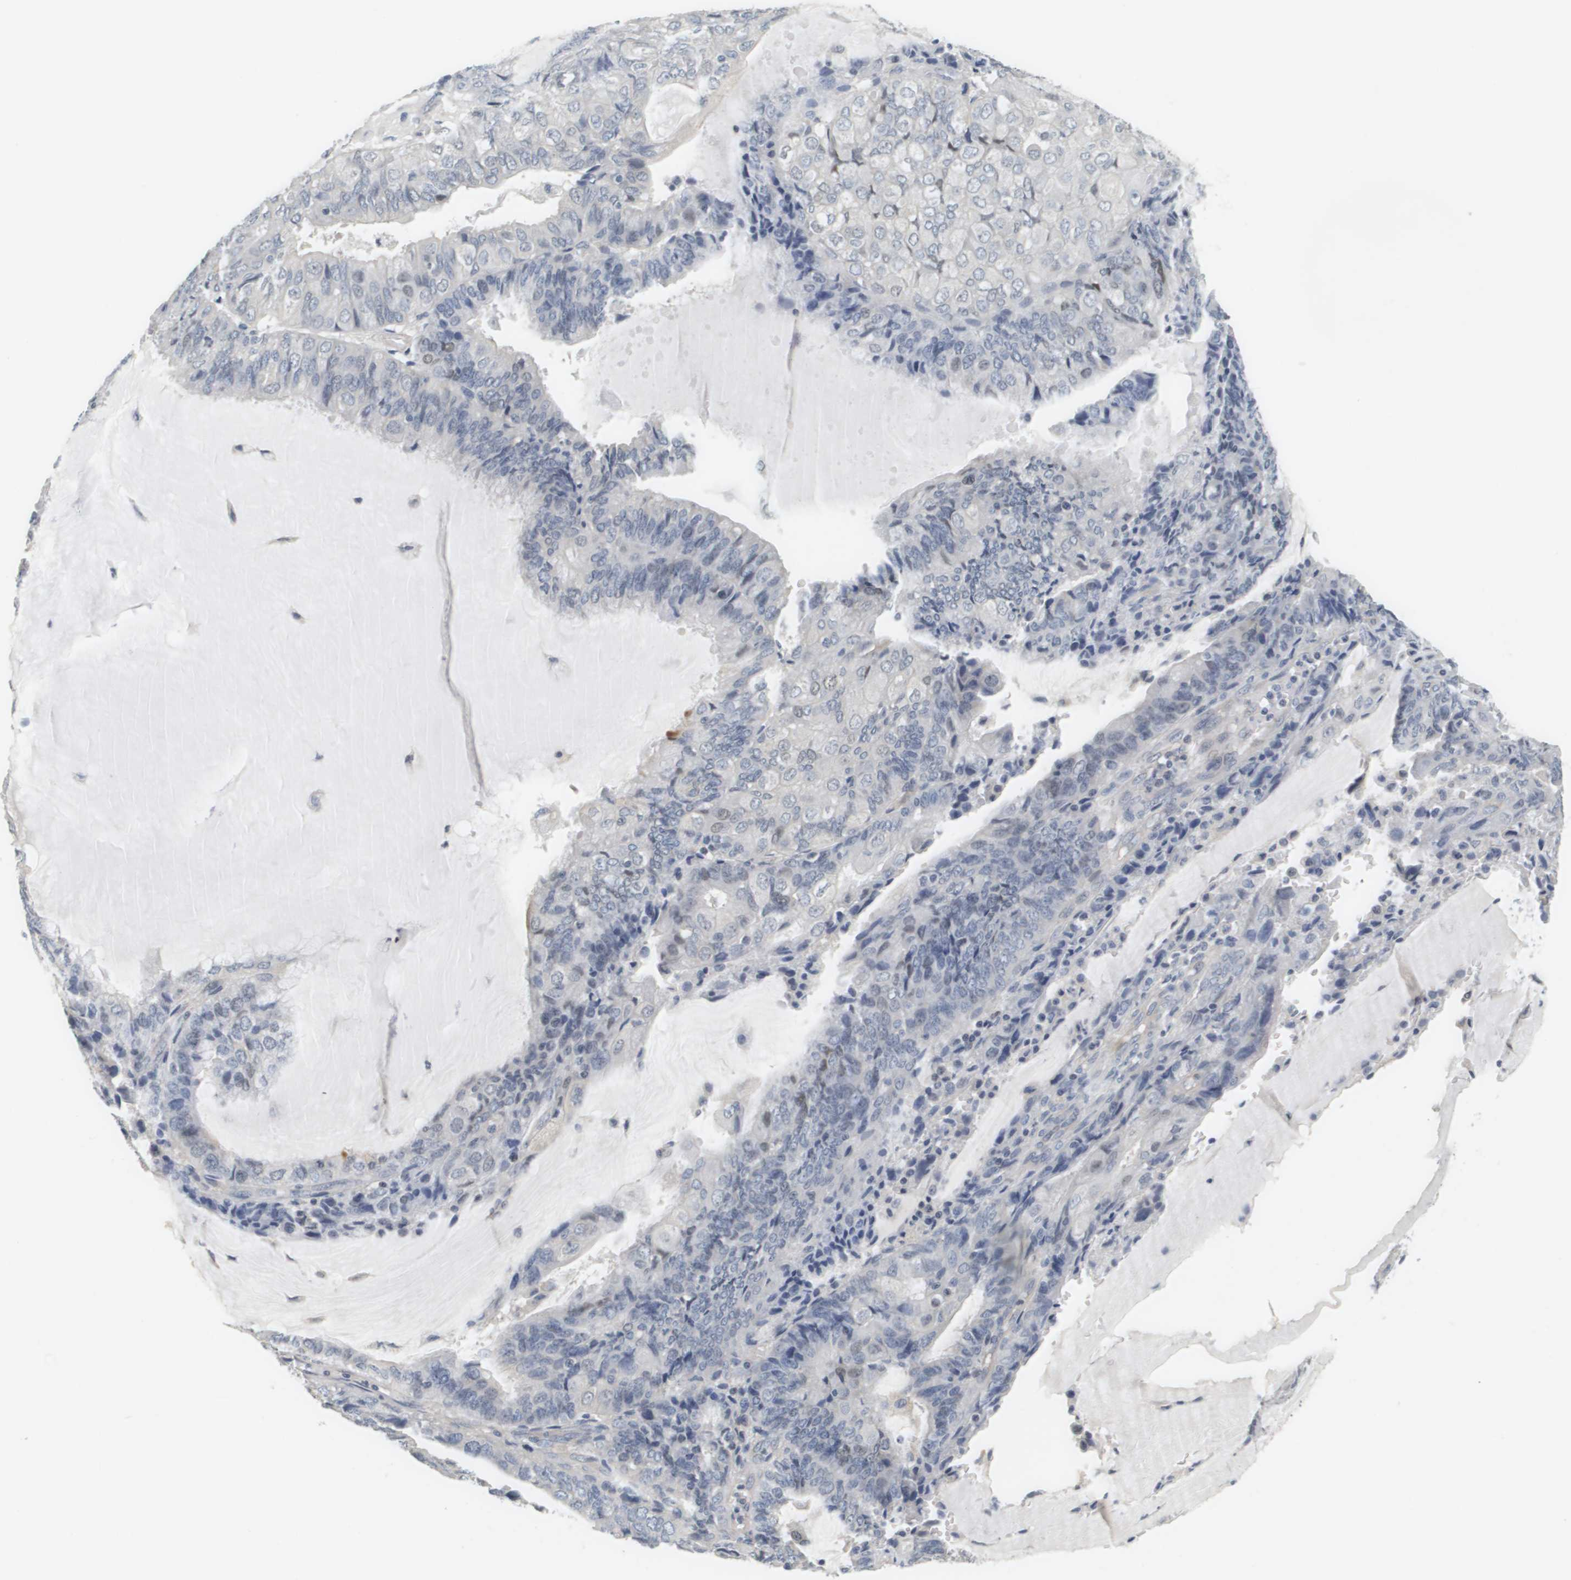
{"staining": {"intensity": "negative", "quantity": "none", "location": "none"}, "tissue": "endometrial cancer", "cell_type": "Tumor cells", "image_type": "cancer", "snomed": [{"axis": "morphology", "description": "Adenocarcinoma, NOS"}, {"axis": "topography", "description": "Endometrium"}], "caption": "The immunohistochemistry (IHC) photomicrograph has no significant positivity in tumor cells of endometrial adenocarcinoma tissue.", "gene": "KCNJ5", "patient": {"sex": "female", "age": 81}}